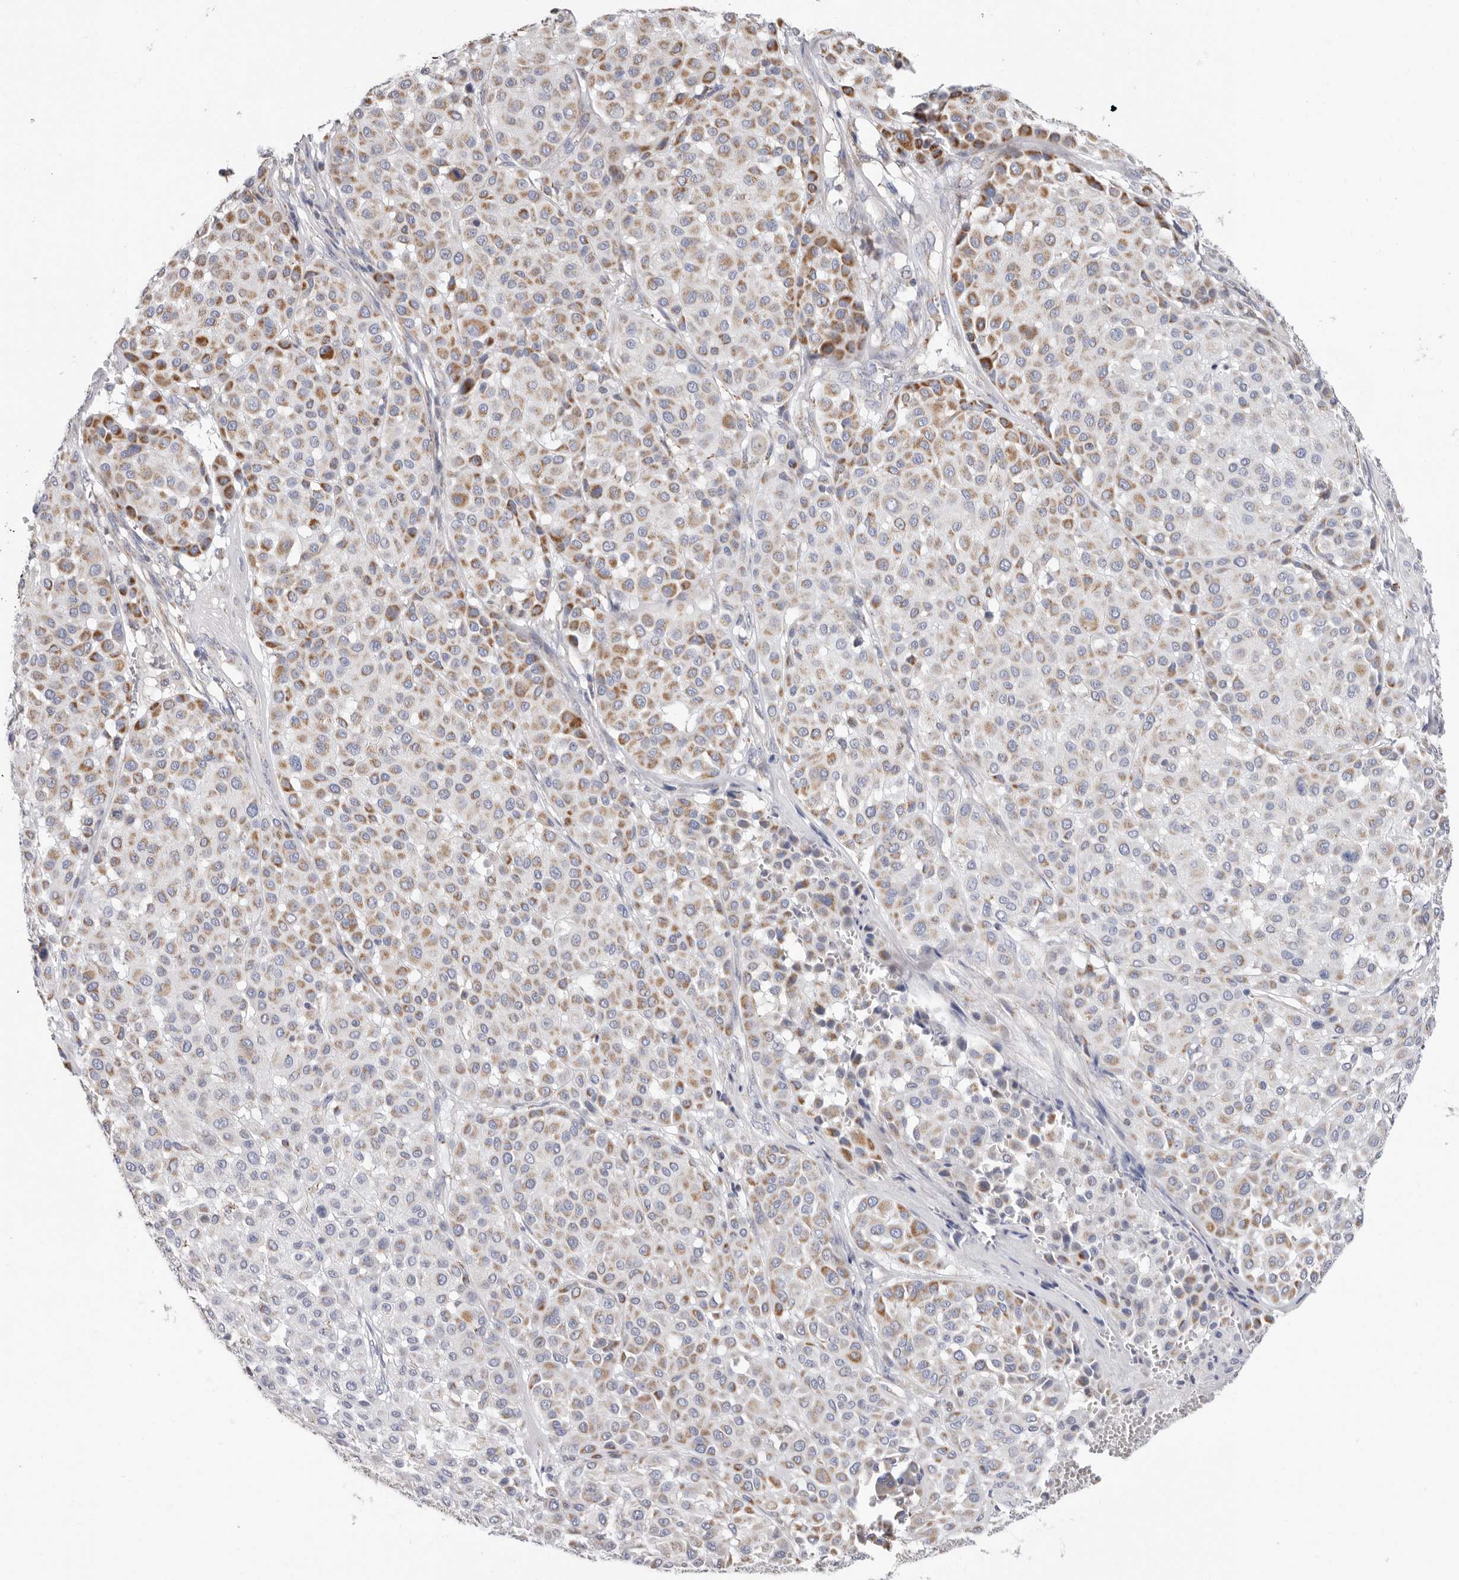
{"staining": {"intensity": "moderate", "quantity": "25%-75%", "location": "cytoplasmic/membranous"}, "tissue": "melanoma", "cell_type": "Tumor cells", "image_type": "cancer", "snomed": [{"axis": "morphology", "description": "Malignant melanoma, Metastatic site"}, {"axis": "topography", "description": "Soft tissue"}], "caption": "The image displays staining of melanoma, revealing moderate cytoplasmic/membranous protein staining (brown color) within tumor cells.", "gene": "RSPO2", "patient": {"sex": "male", "age": 41}}